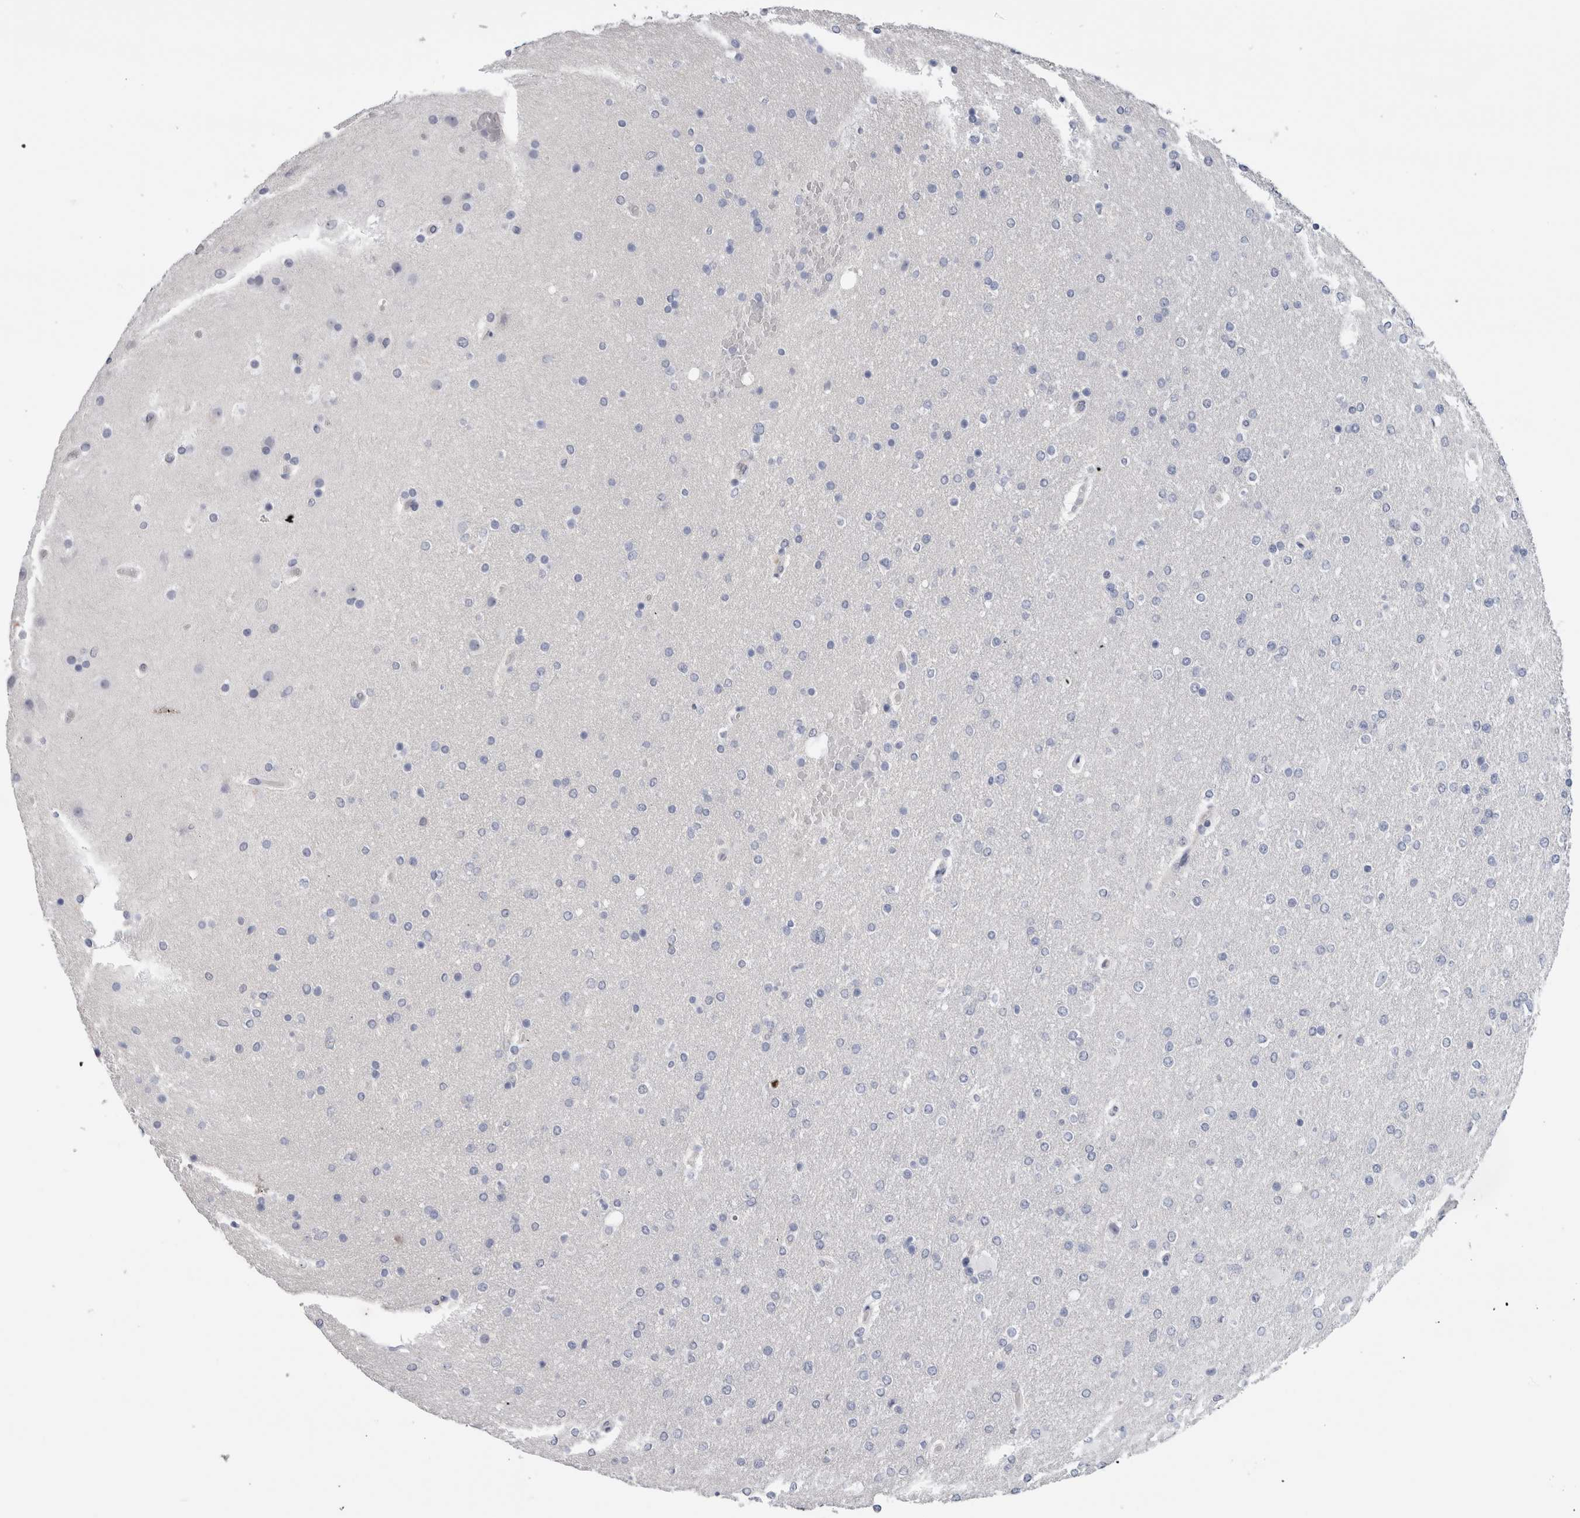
{"staining": {"intensity": "negative", "quantity": "none", "location": "none"}, "tissue": "glioma", "cell_type": "Tumor cells", "image_type": "cancer", "snomed": [{"axis": "morphology", "description": "Glioma, malignant, High grade"}, {"axis": "topography", "description": "Cerebral cortex"}], "caption": "Human glioma stained for a protein using immunohistochemistry (IHC) shows no expression in tumor cells.", "gene": "FABP4", "patient": {"sex": "female", "age": 36}}